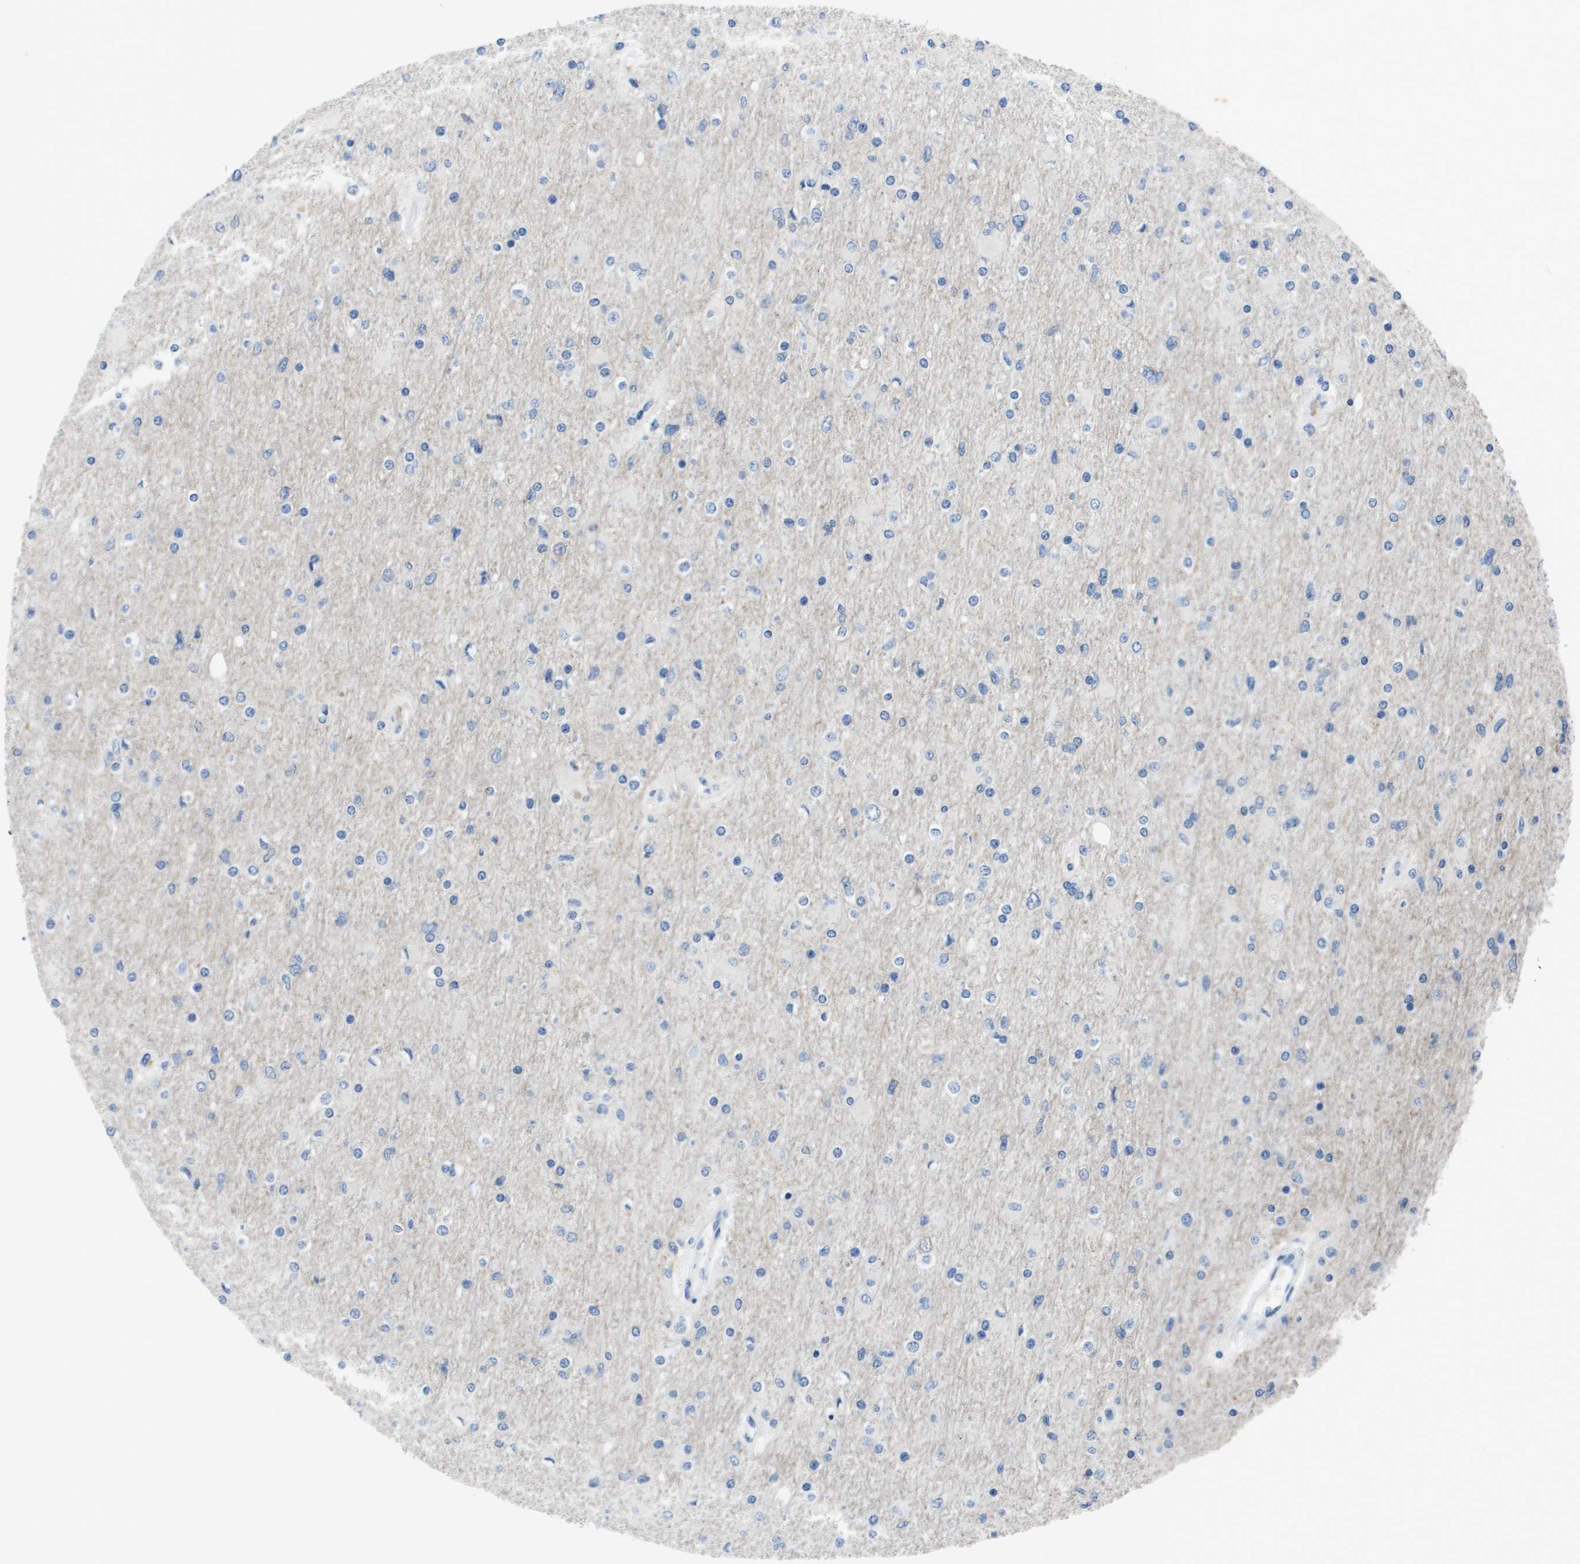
{"staining": {"intensity": "negative", "quantity": "none", "location": "none"}, "tissue": "glioma", "cell_type": "Tumor cells", "image_type": "cancer", "snomed": [{"axis": "morphology", "description": "Glioma, malignant, High grade"}, {"axis": "topography", "description": "Cerebral cortex"}], "caption": "The histopathology image shows no significant positivity in tumor cells of malignant glioma (high-grade).", "gene": "NCS1", "patient": {"sex": "female", "age": 36}}